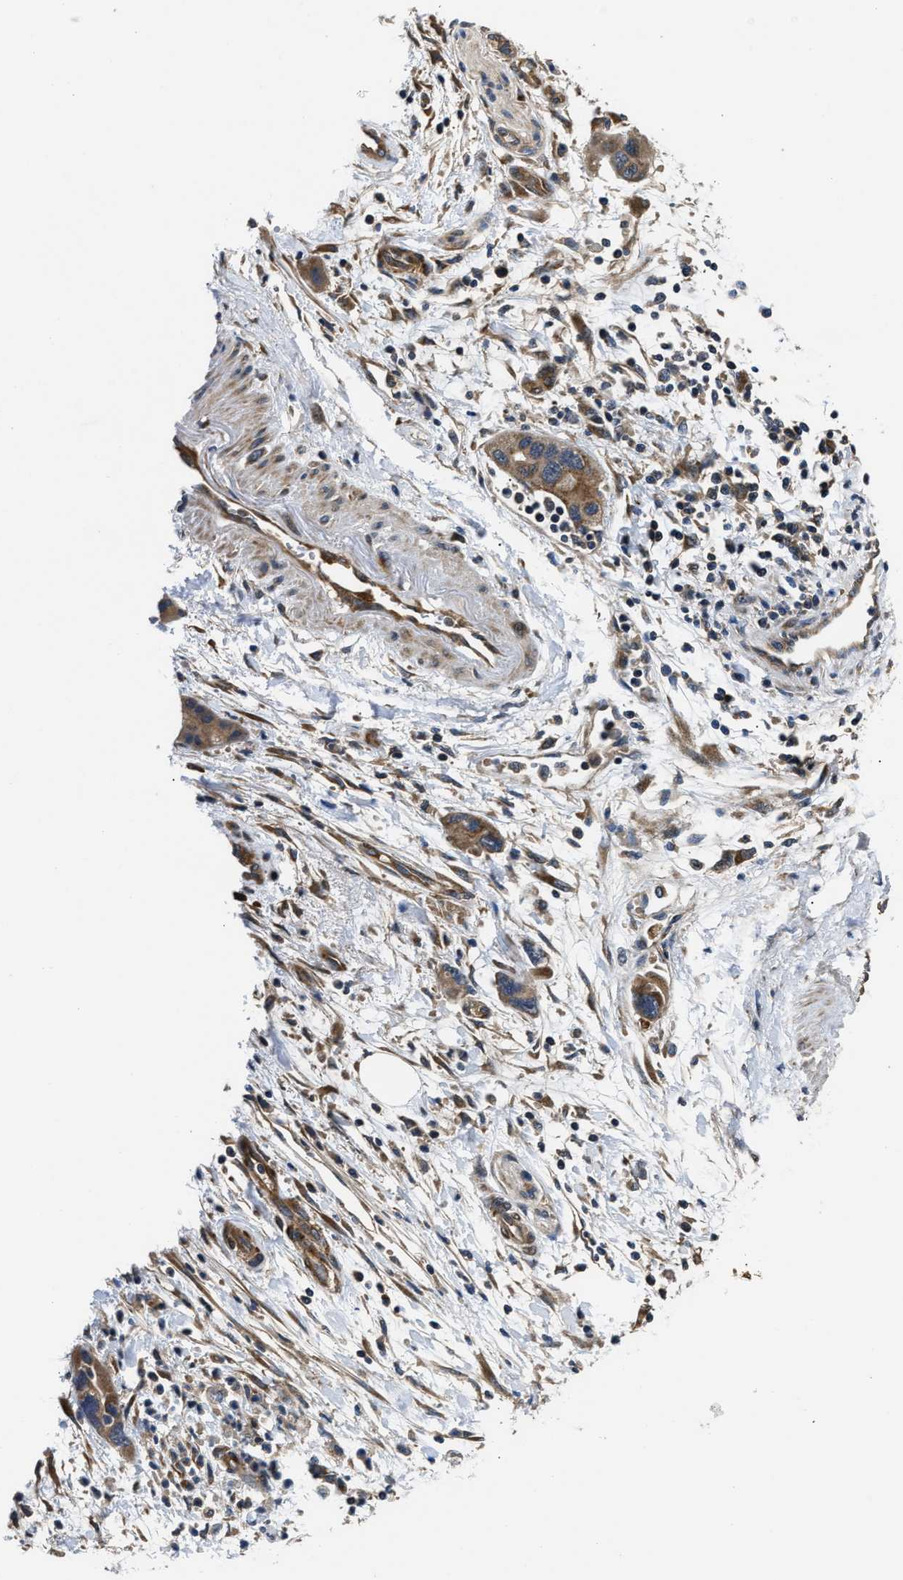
{"staining": {"intensity": "moderate", "quantity": ">75%", "location": "cytoplasmic/membranous"}, "tissue": "pancreatic cancer", "cell_type": "Tumor cells", "image_type": "cancer", "snomed": [{"axis": "morphology", "description": "Normal tissue, NOS"}, {"axis": "morphology", "description": "Adenocarcinoma, NOS"}, {"axis": "topography", "description": "Pancreas"}], "caption": "Immunohistochemistry (IHC) (DAB (3,3'-diaminobenzidine)) staining of pancreatic cancer (adenocarcinoma) displays moderate cytoplasmic/membranous protein positivity in approximately >75% of tumor cells. (DAB = brown stain, brightfield microscopy at high magnification).", "gene": "PNPLA8", "patient": {"sex": "female", "age": 71}}